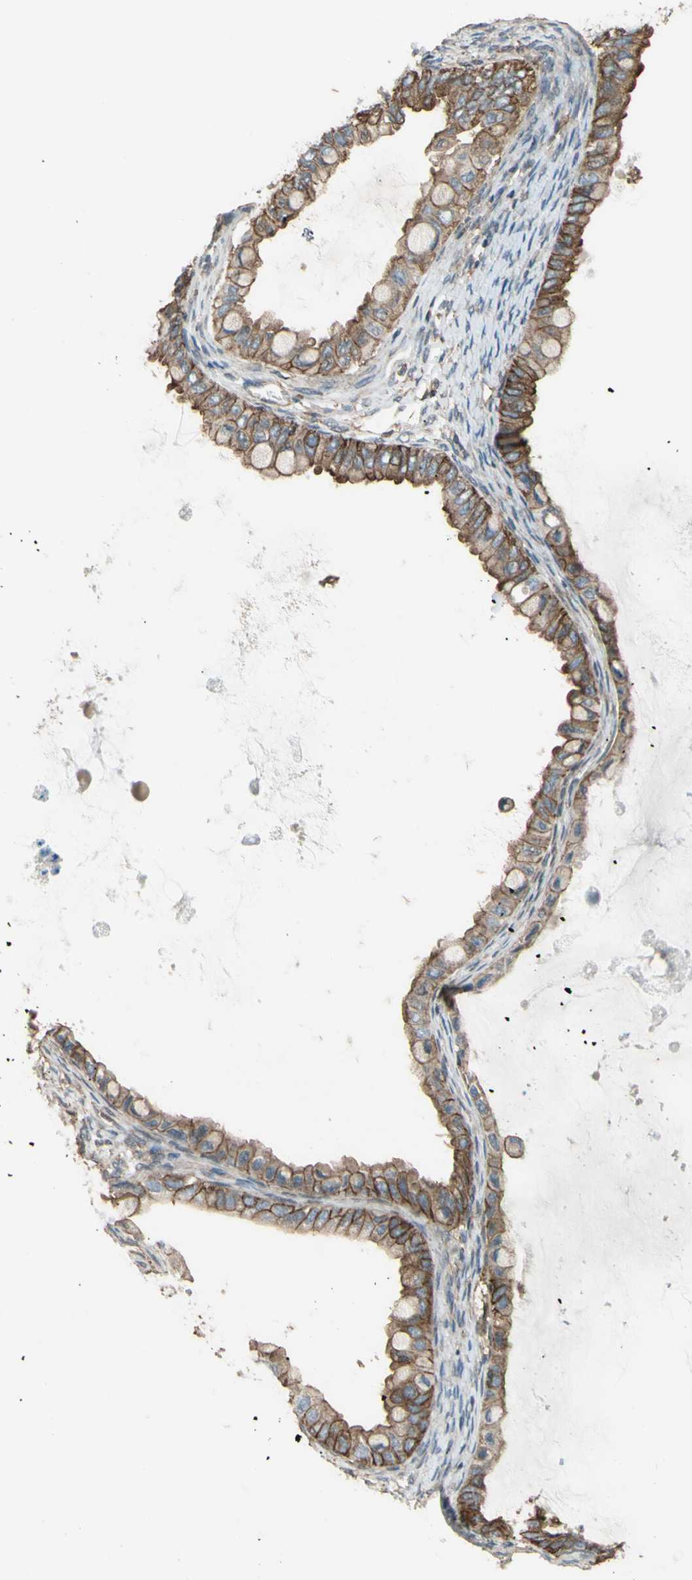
{"staining": {"intensity": "moderate", "quantity": ">75%", "location": "cytoplasmic/membranous"}, "tissue": "ovarian cancer", "cell_type": "Tumor cells", "image_type": "cancer", "snomed": [{"axis": "morphology", "description": "Cystadenocarcinoma, mucinous, NOS"}, {"axis": "topography", "description": "Ovary"}], "caption": "DAB immunohistochemical staining of ovarian cancer (mucinous cystadenocarcinoma) exhibits moderate cytoplasmic/membranous protein positivity in approximately >75% of tumor cells. The staining was performed using DAB, with brown indicating positive protein expression. Nuclei are stained blue with hematoxylin.", "gene": "ADD3", "patient": {"sex": "female", "age": 80}}